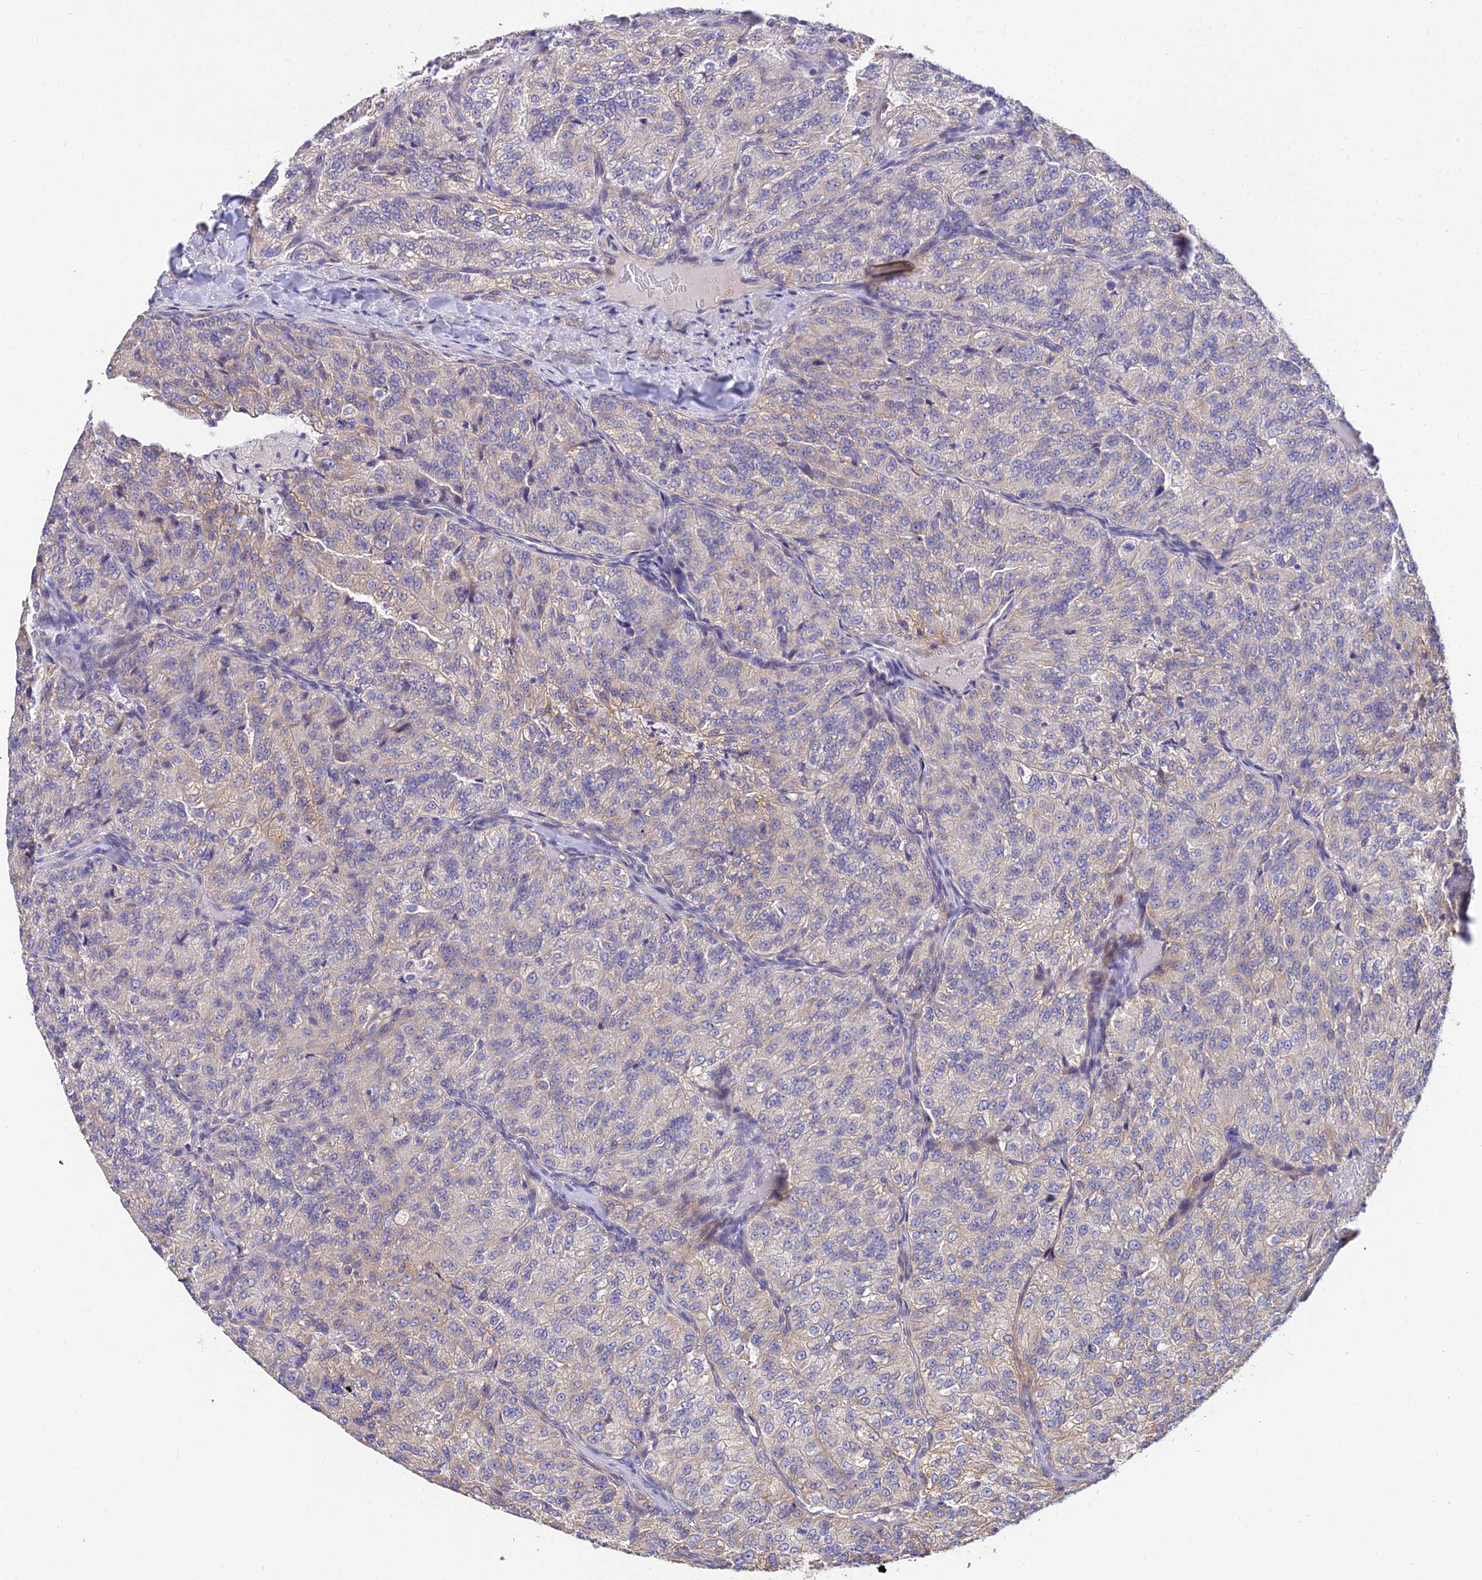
{"staining": {"intensity": "negative", "quantity": "none", "location": "none"}, "tissue": "renal cancer", "cell_type": "Tumor cells", "image_type": "cancer", "snomed": [{"axis": "morphology", "description": "Adenocarcinoma, NOS"}, {"axis": "topography", "description": "Kidney"}], "caption": "IHC of human adenocarcinoma (renal) displays no expression in tumor cells. The staining was performed using DAB to visualize the protein expression in brown, while the nuclei were stained in blue with hematoxylin (Magnification: 20x).", "gene": "ARL8B", "patient": {"sex": "female", "age": 63}}